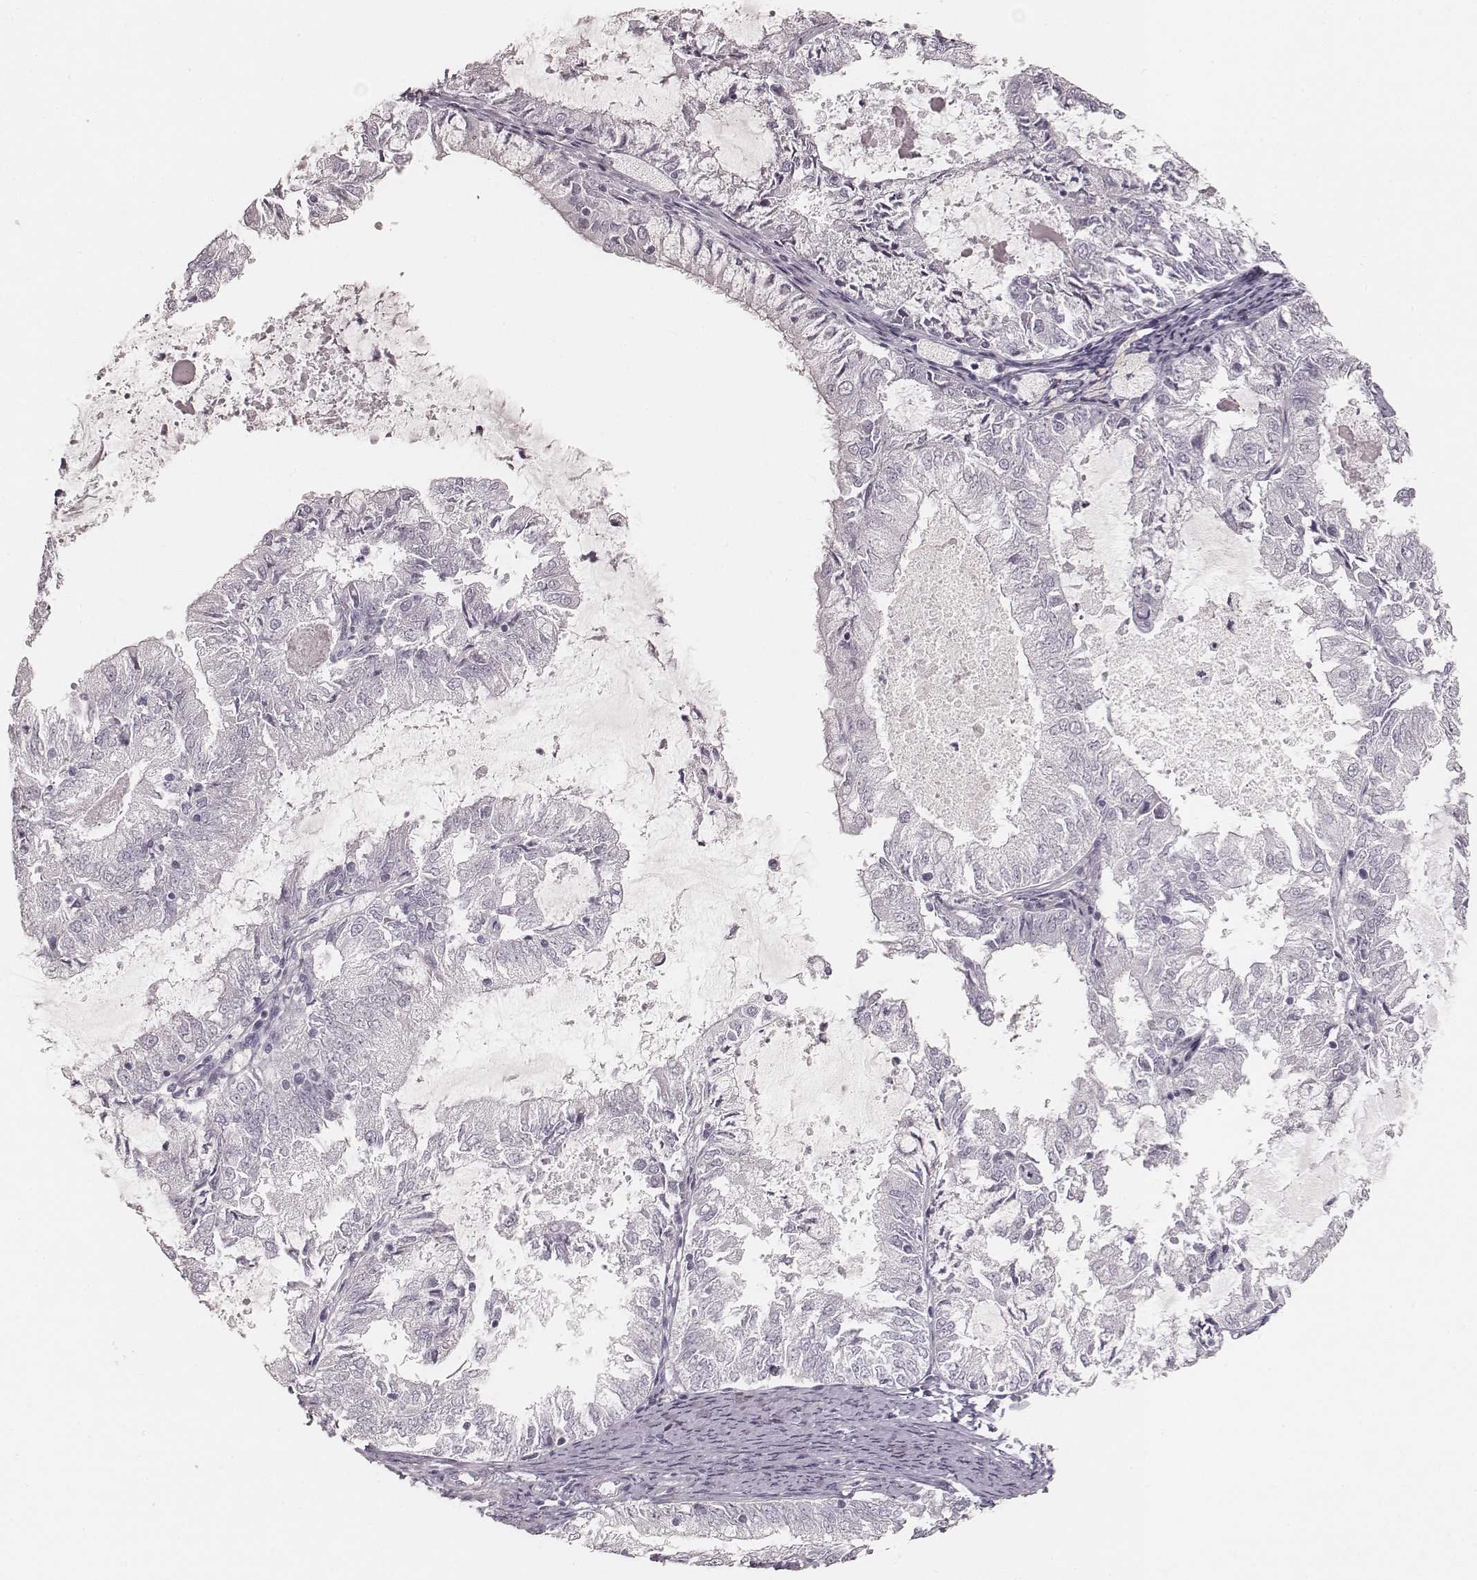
{"staining": {"intensity": "negative", "quantity": "none", "location": "none"}, "tissue": "endometrial cancer", "cell_type": "Tumor cells", "image_type": "cancer", "snomed": [{"axis": "morphology", "description": "Adenocarcinoma, NOS"}, {"axis": "topography", "description": "Endometrium"}], "caption": "Immunohistochemistry (IHC) image of human adenocarcinoma (endometrial) stained for a protein (brown), which exhibits no positivity in tumor cells.", "gene": "KRT26", "patient": {"sex": "female", "age": 57}}